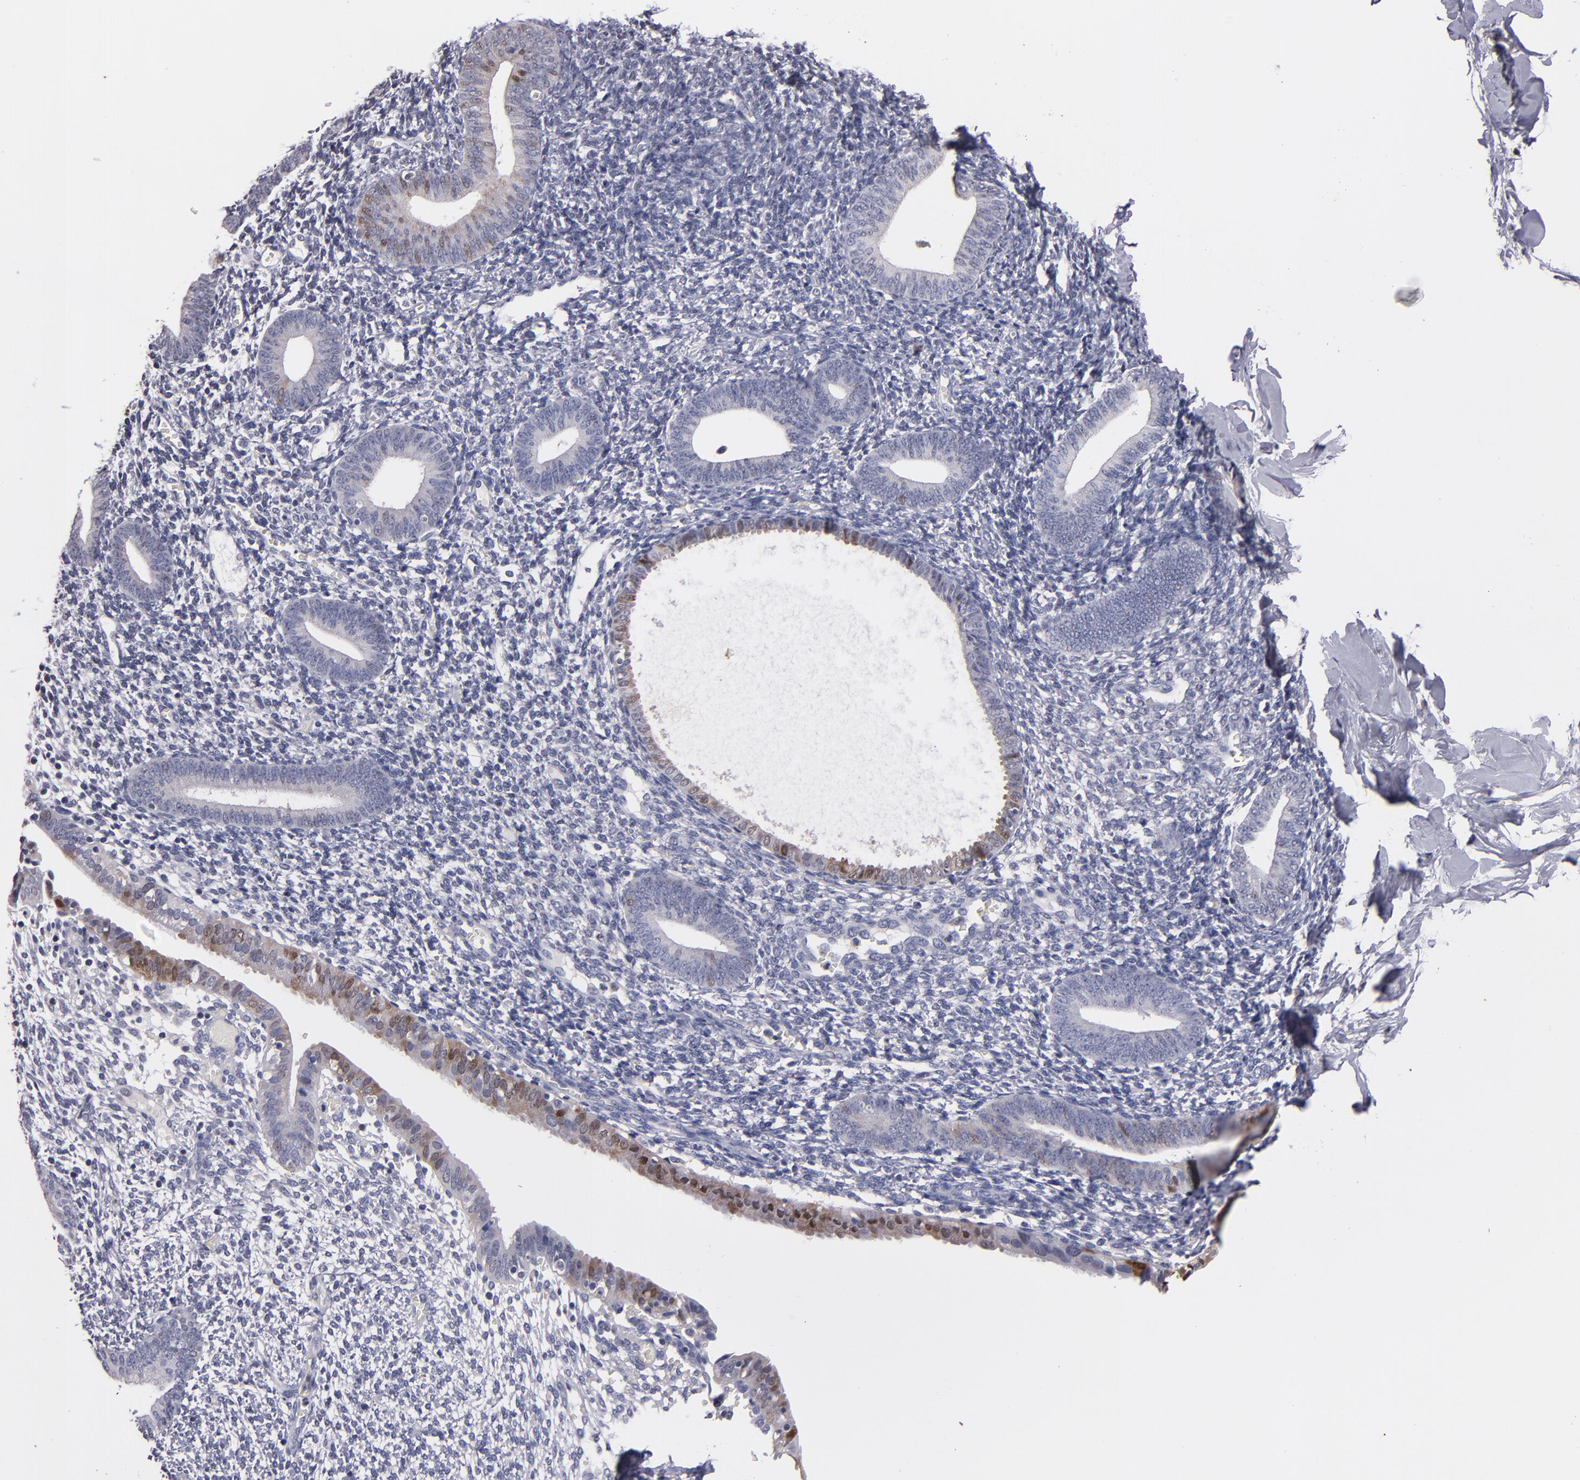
{"staining": {"intensity": "negative", "quantity": "none", "location": "none"}, "tissue": "endometrium", "cell_type": "Cells in endometrial stroma", "image_type": "normal", "snomed": [{"axis": "morphology", "description": "Normal tissue, NOS"}, {"axis": "topography", "description": "Smooth muscle"}, {"axis": "topography", "description": "Endometrium"}], "caption": "IHC micrograph of benign human endometrium stained for a protein (brown), which demonstrates no expression in cells in endometrial stroma.", "gene": "S100A1", "patient": {"sex": "female", "age": 57}}